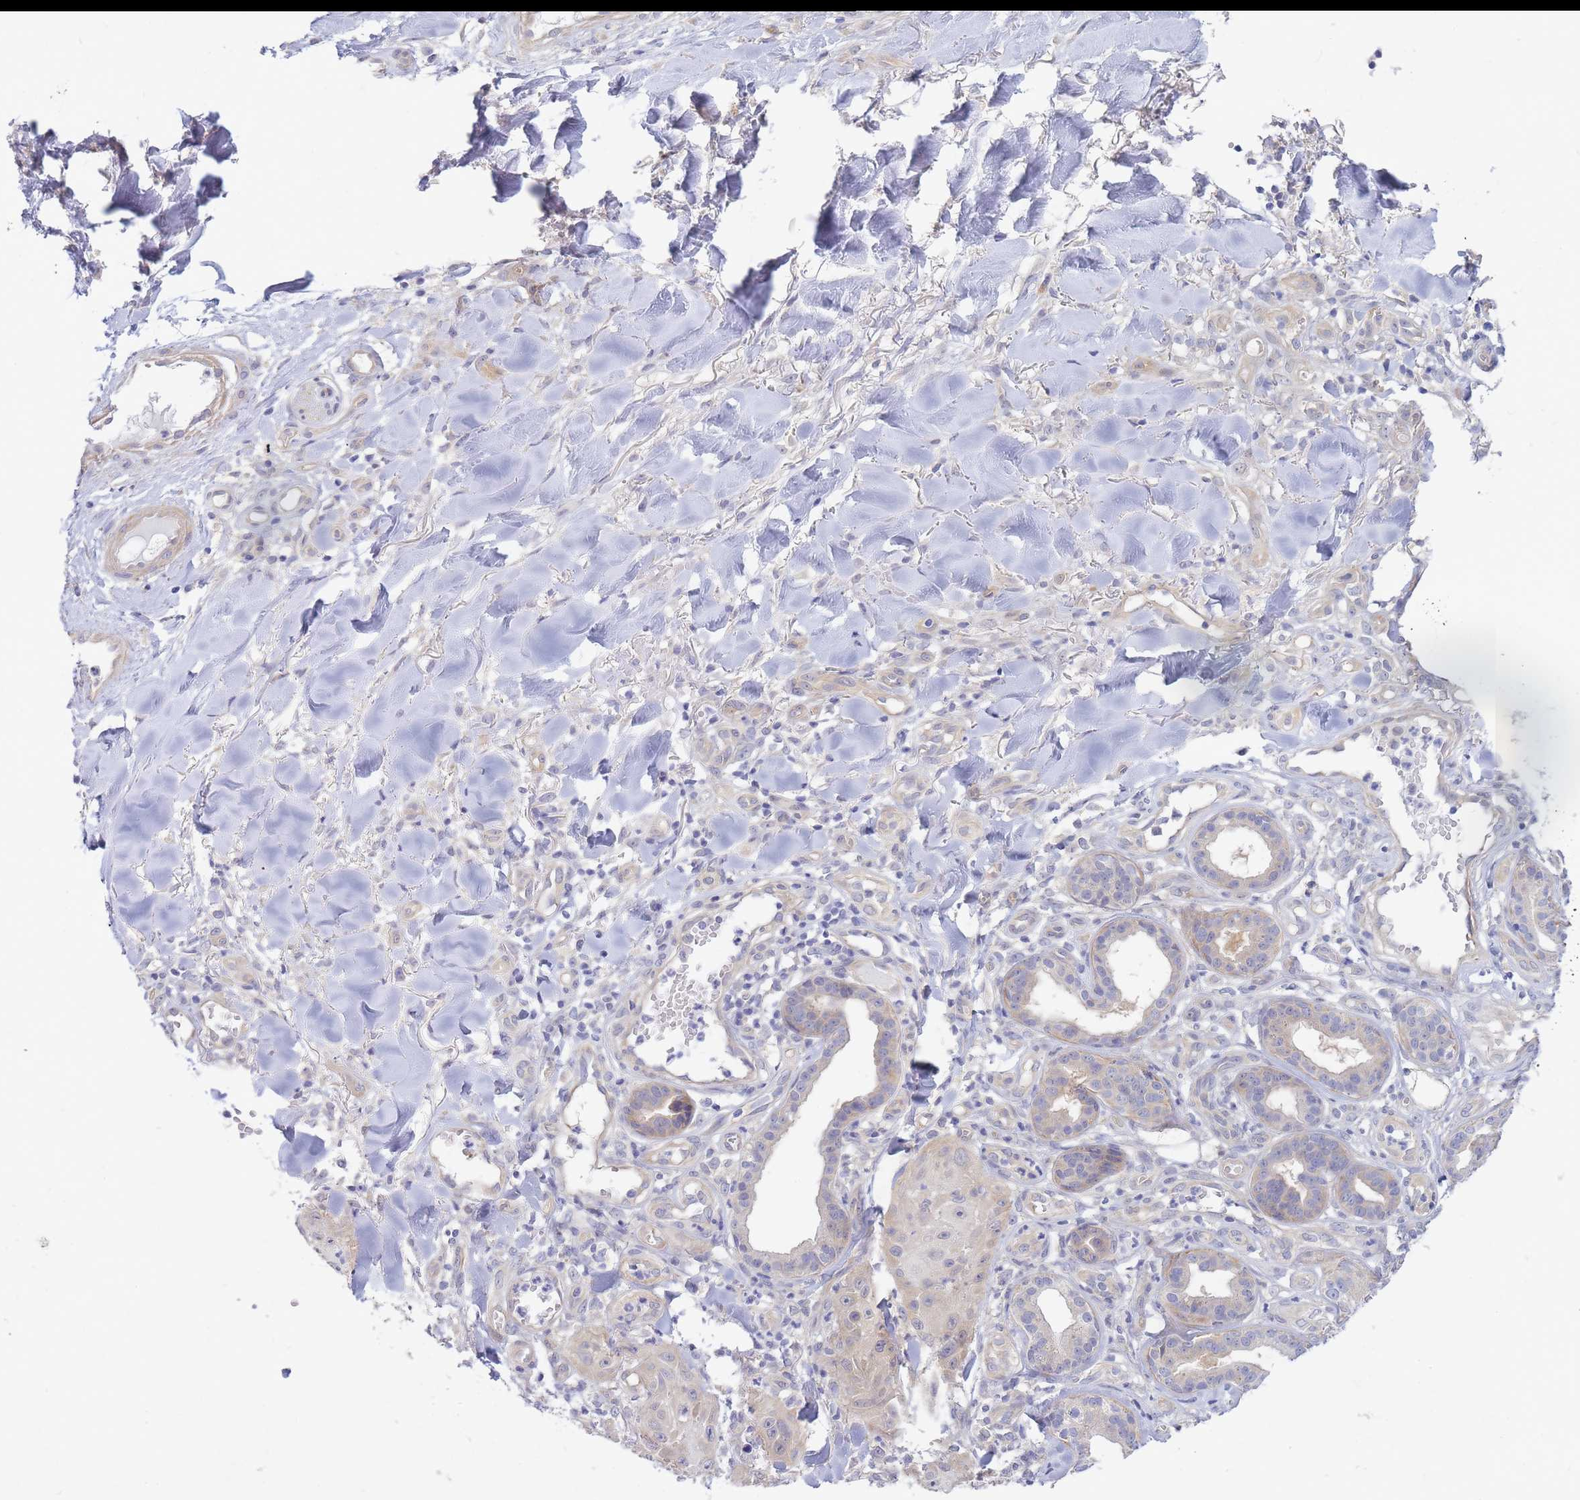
{"staining": {"intensity": "weak", "quantity": "<25%", "location": "cytoplasmic/membranous"}, "tissue": "skin cancer", "cell_type": "Tumor cells", "image_type": "cancer", "snomed": [{"axis": "morphology", "description": "Squamous cell carcinoma, NOS"}, {"axis": "topography", "description": "Skin"}], "caption": "IHC micrograph of neoplastic tissue: skin cancer (squamous cell carcinoma) stained with DAB (3,3'-diaminobenzidine) reveals no significant protein positivity in tumor cells.", "gene": "SUGT1", "patient": {"sex": "male", "age": 74}}